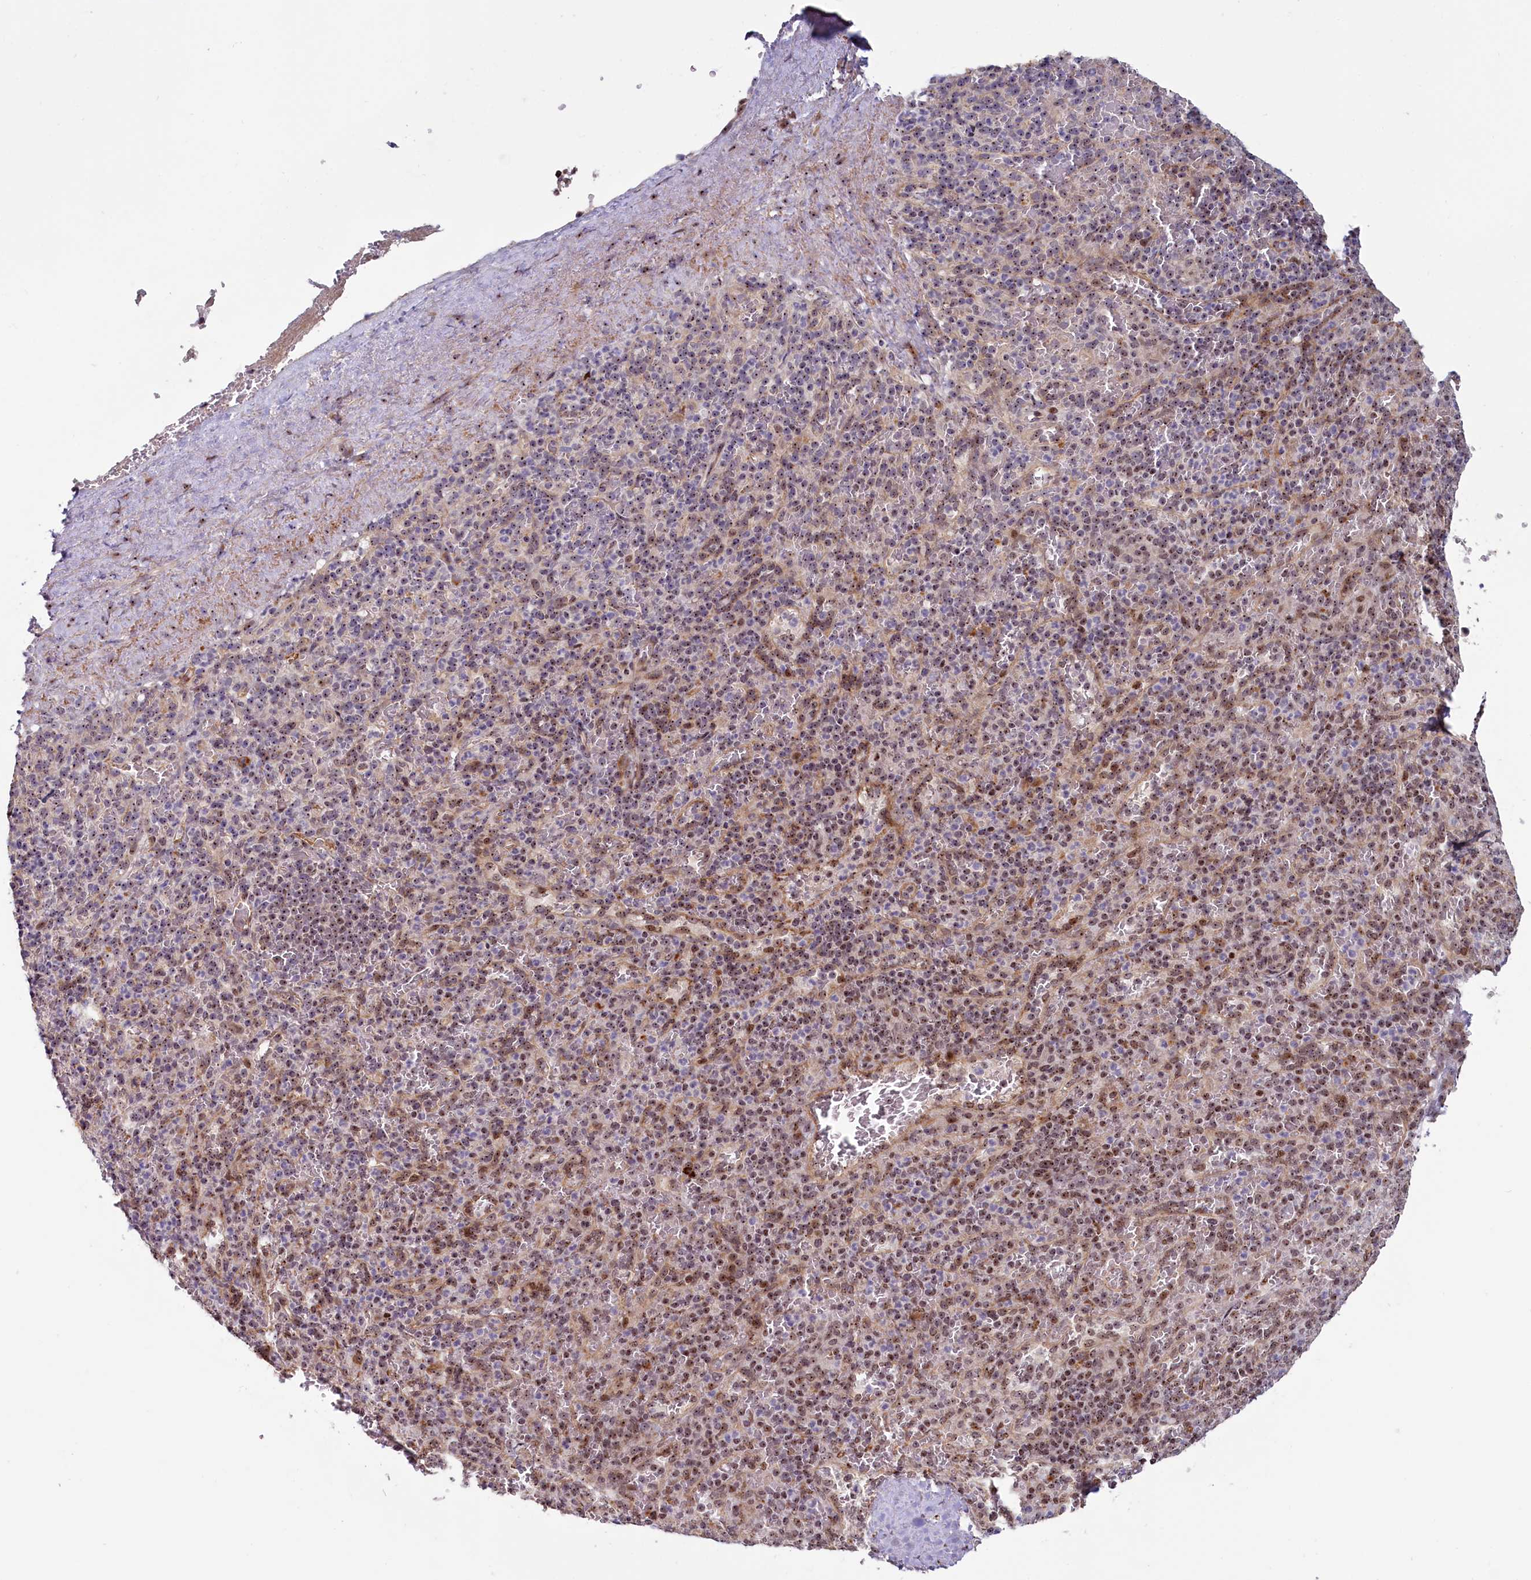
{"staining": {"intensity": "moderate", "quantity": ">75%", "location": "nuclear"}, "tissue": "spleen", "cell_type": "Cells in red pulp", "image_type": "normal", "snomed": [{"axis": "morphology", "description": "Normal tissue, NOS"}, {"axis": "topography", "description": "Spleen"}], "caption": "A medium amount of moderate nuclear staining is present in about >75% of cells in red pulp in normal spleen. (IHC, brightfield microscopy, high magnification).", "gene": "TCOF1", "patient": {"sex": "male", "age": 82}}